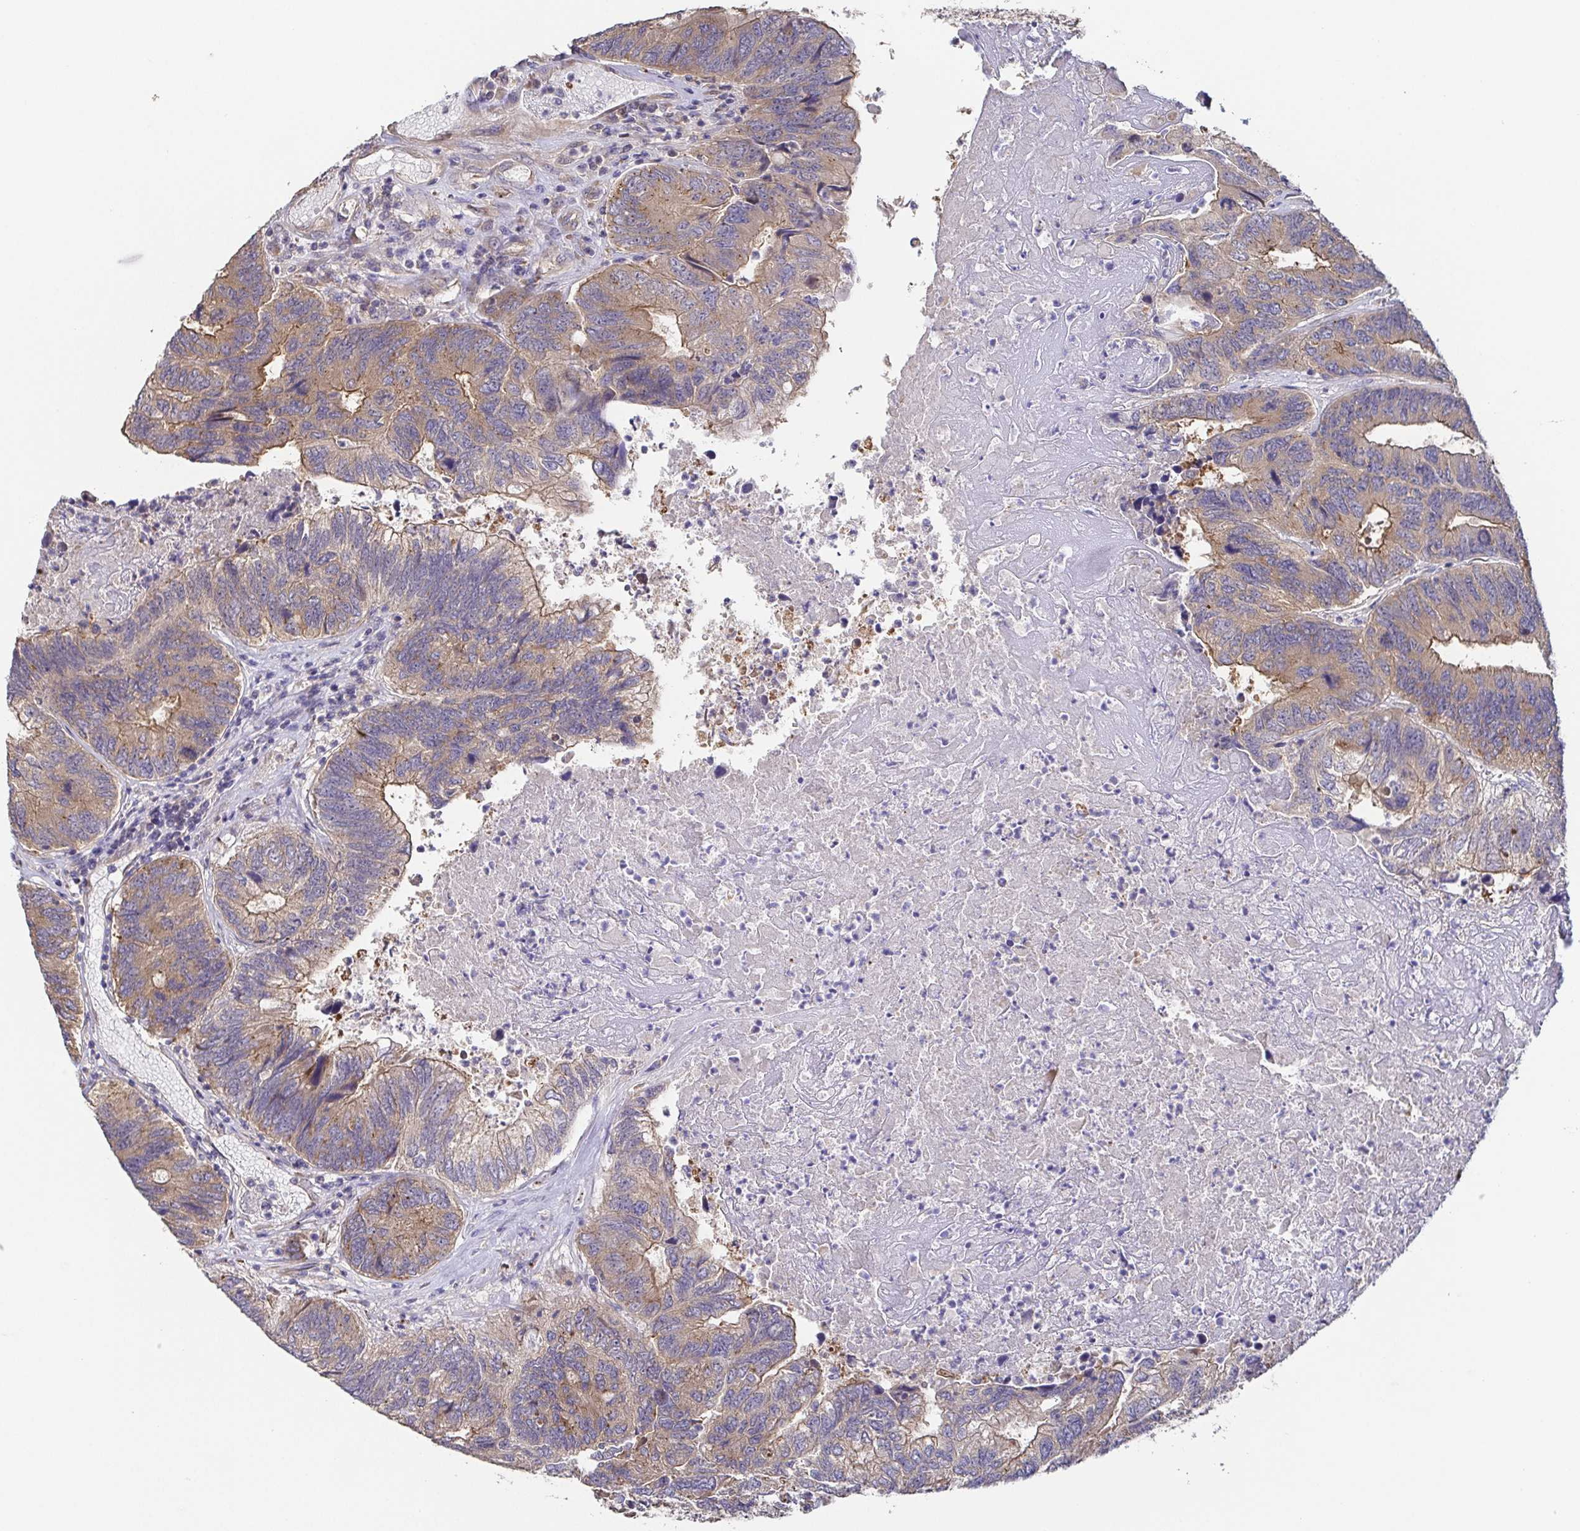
{"staining": {"intensity": "weak", "quantity": ">75%", "location": "cytoplasmic/membranous"}, "tissue": "colorectal cancer", "cell_type": "Tumor cells", "image_type": "cancer", "snomed": [{"axis": "morphology", "description": "Adenocarcinoma, NOS"}, {"axis": "topography", "description": "Colon"}], "caption": "Colorectal cancer (adenocarcinoma) stained with a protein marker shows weak staining in tumor cells.", "gene": "EIF3D", "patient": {"sex": "female", "age": 67}}